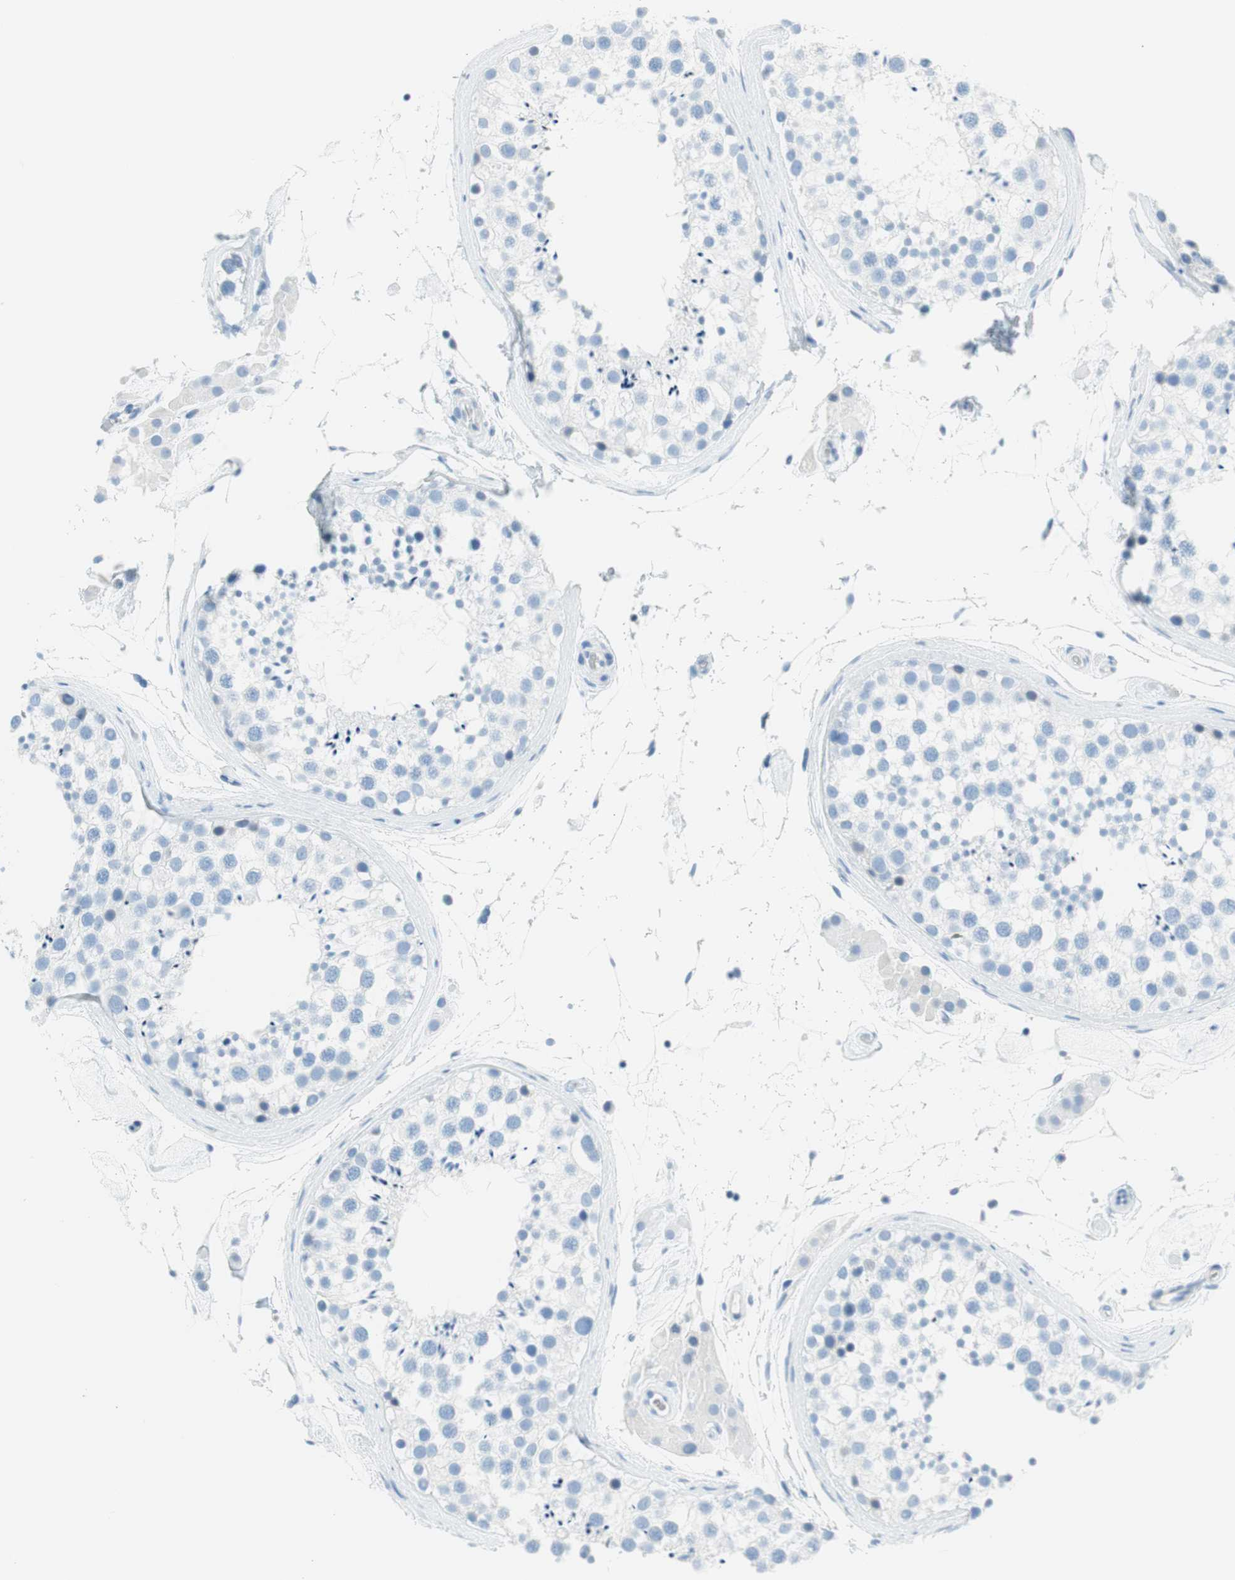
{"staining": {"intensity": "negative", "quantity": "none", "location": "none"}, "tissue": "testis", "cell_type": "Cells in seminiferous ducts", "image_type": "normal", "snomed": [{"axis": "morphology", "description": "Normal tissue, NOS"}, {"axis": "topography", "description": "Testis"}], "caption": "An image of testis stained for a protein shows no brown staining in cells in seminiferous ducts. (DAB immunohistochemistry with hematoxylin counter stain).", "gene": "MYH1", "patient": {"sex": "male", "age": 46}}